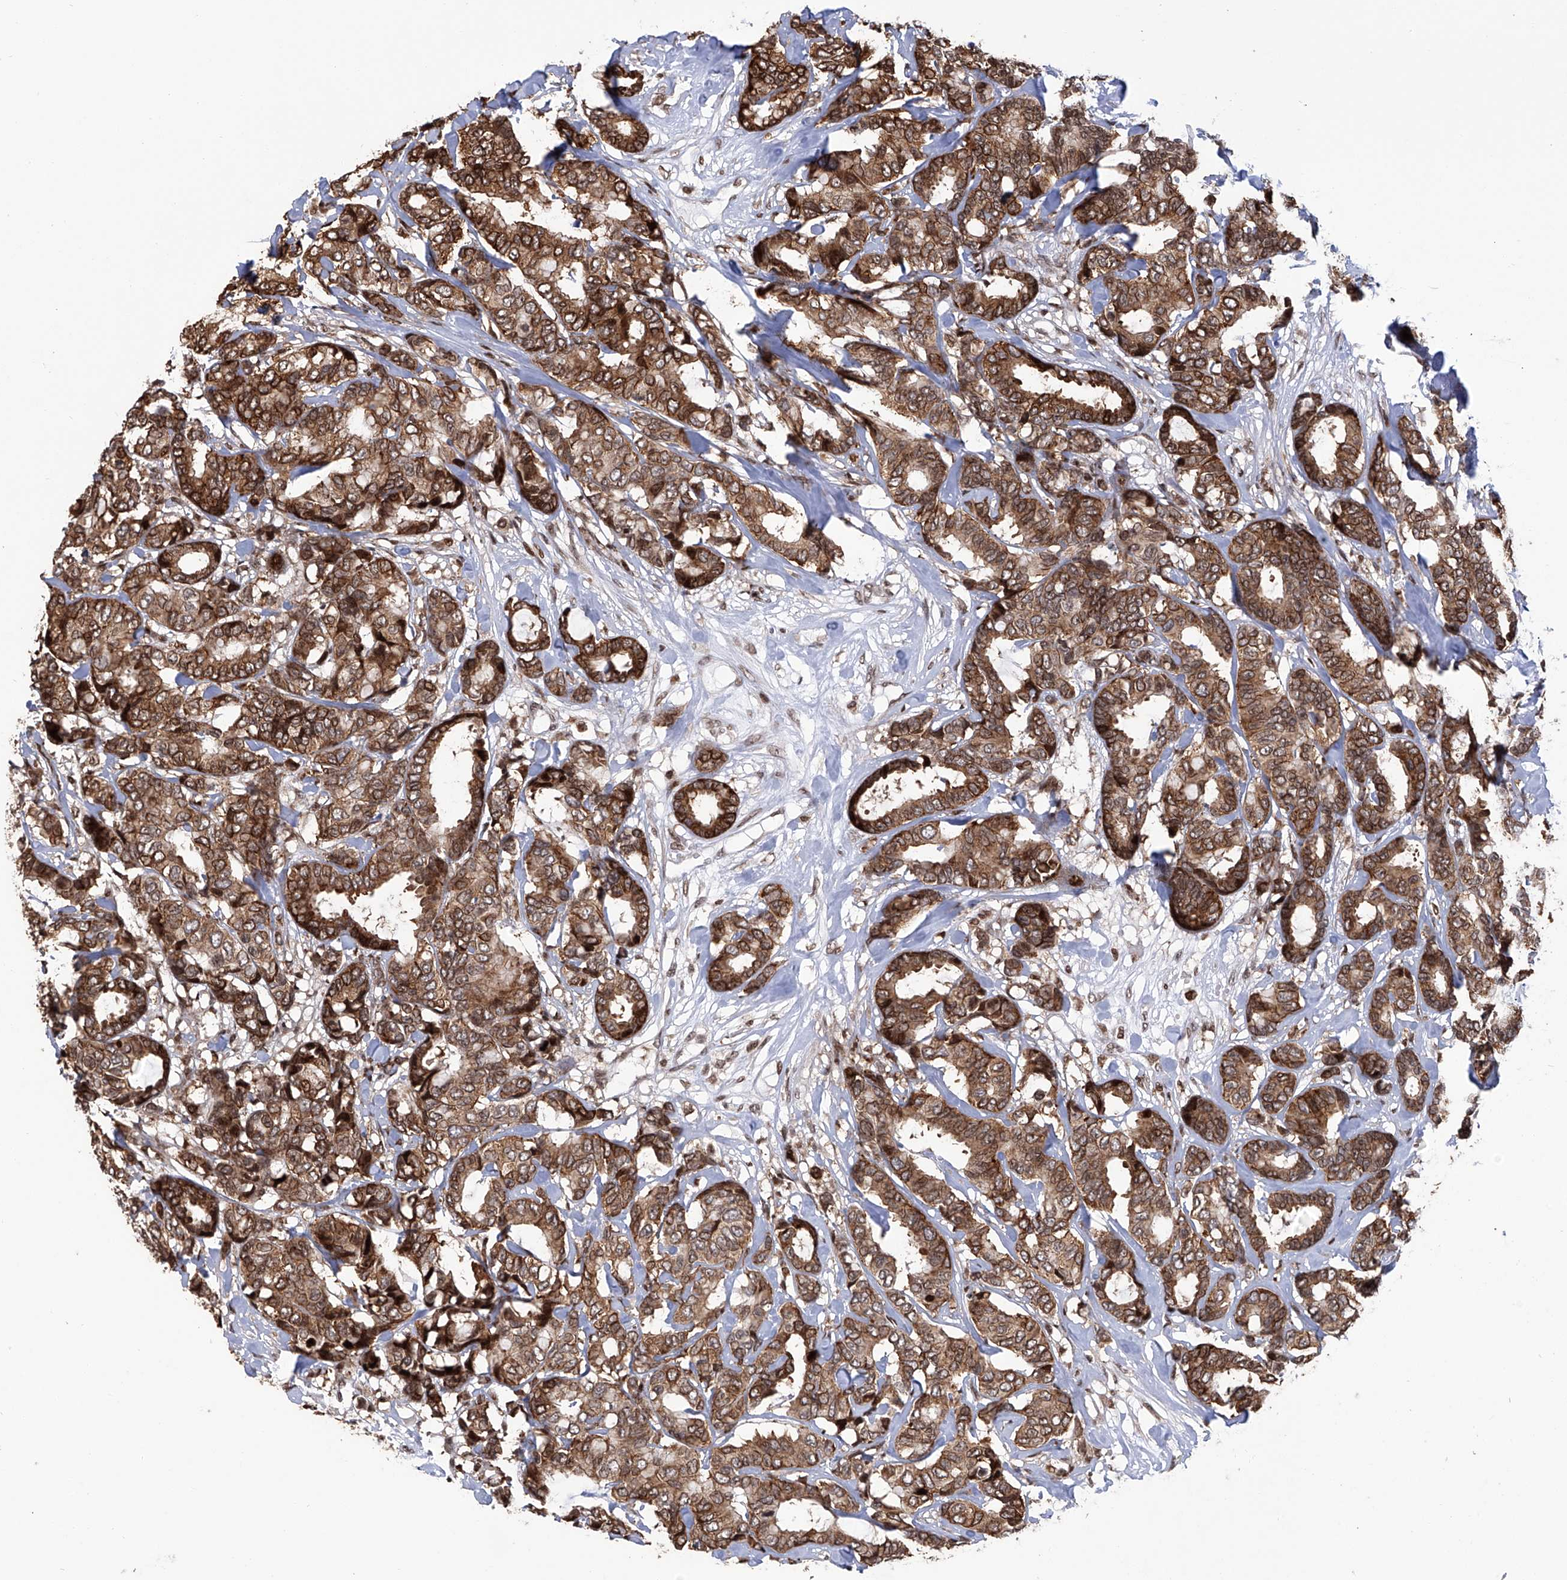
{"staining": {"intensity": "strong", "quantity": ">75%", "location": "cytoplasmic/membranous"}, "tissue": "breast cancer", "cell_type": "Tumor cells", "image_type": "cancer", "snomed": [{"axis": "morphology", "description": "Duct carcinoma"}, {"axis": "topography", "description": "Breast"}], "caption": "There is high levels of strong cytoplasmic/membranous staining in tumor cells of breast cancer (intraductal carcinoma), as demonstrated by immunohistochemical staining (brown color).", "gene": "PAK1IP1", "patient": {"sex": "female", "age": 87}}